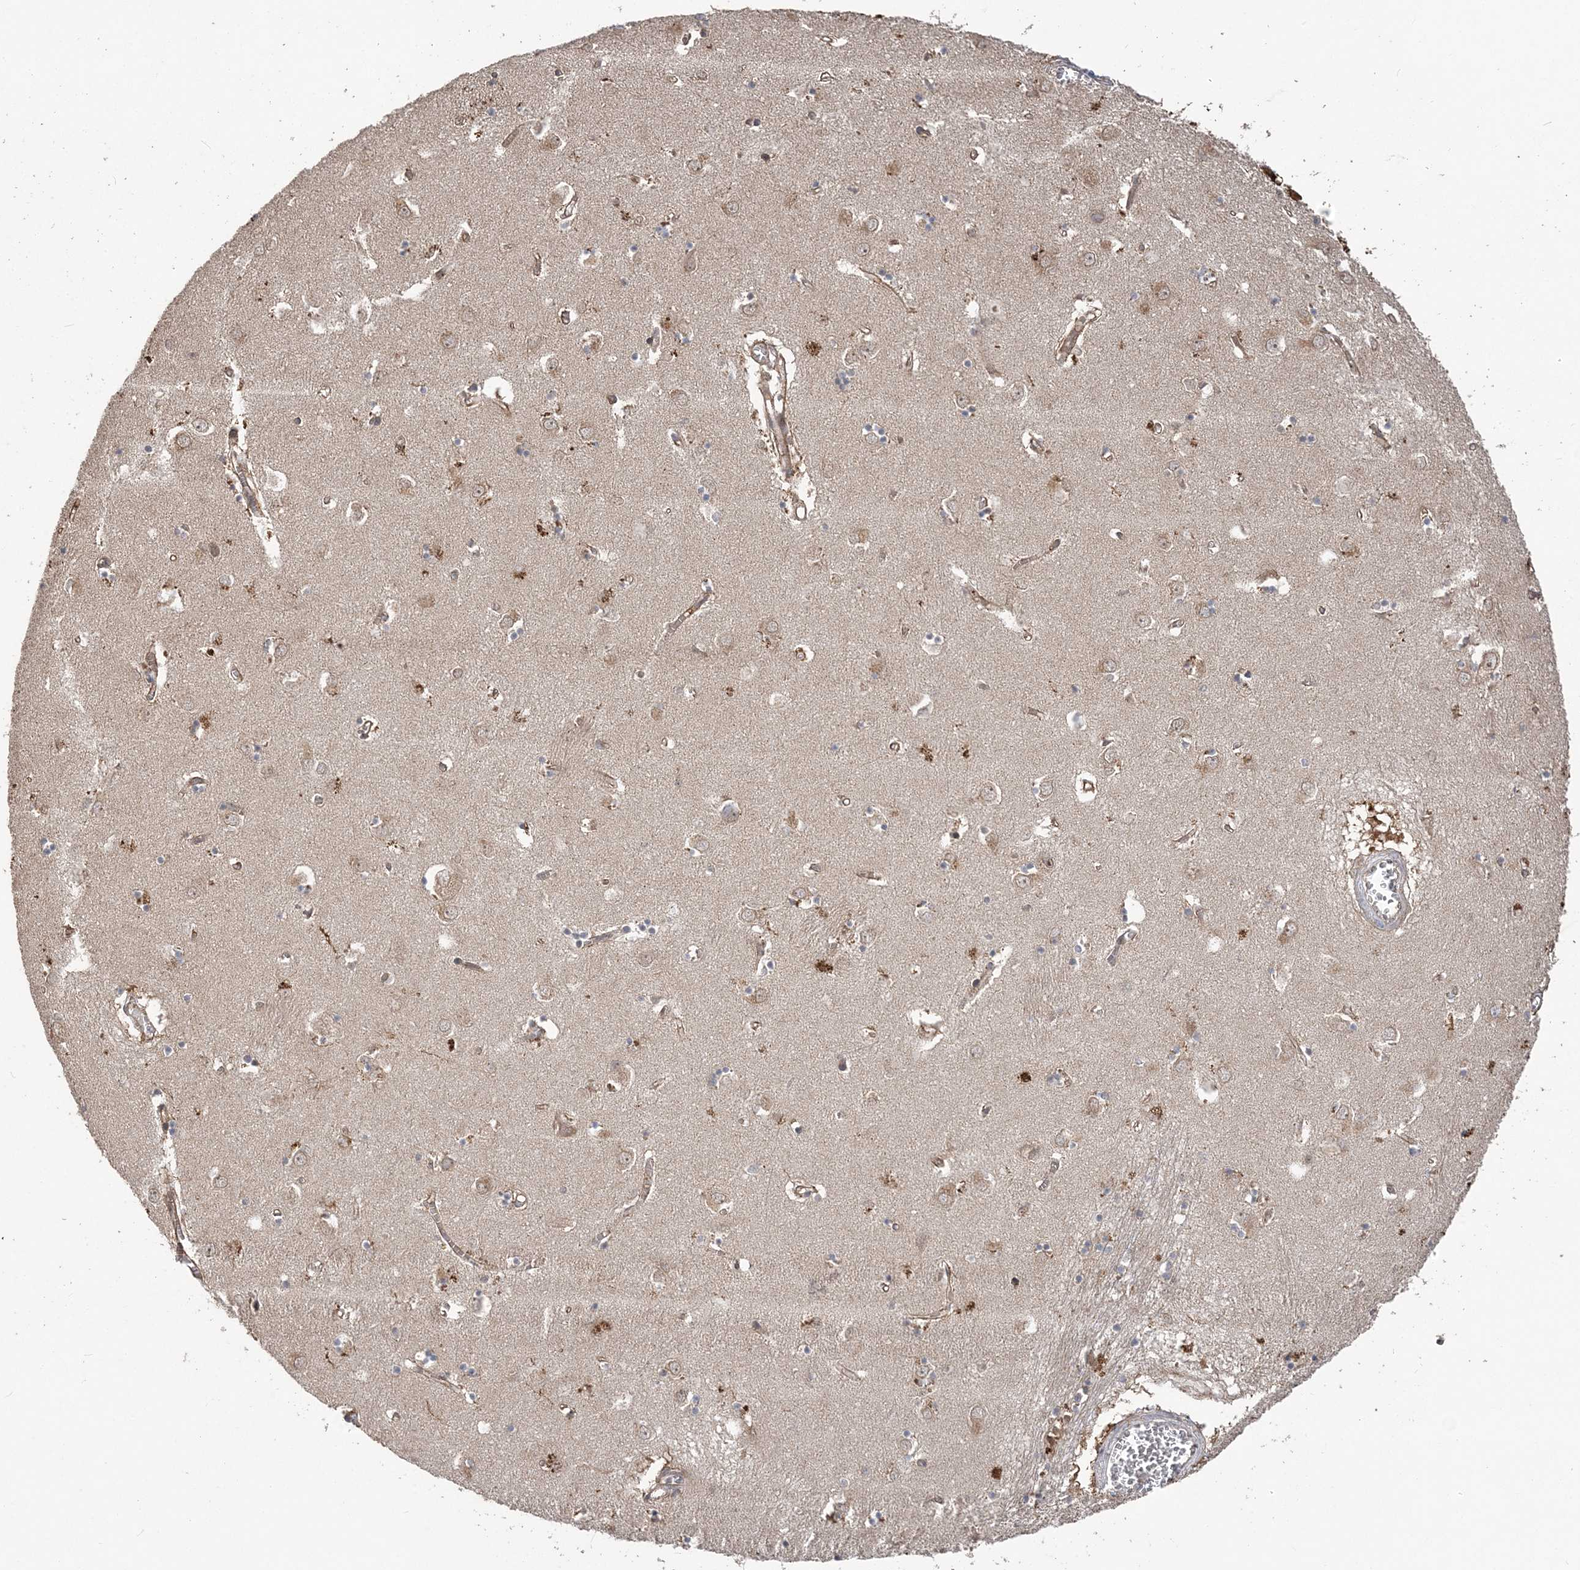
{"staining": {"intensity": "weak", "quantity": "<25%", "location": "cytoplasmic/membranous"}, "tissue": "caudate", "cell_type": "Glial cells", "image_type": "normal", "snomed": [{"axis": "morphology", "description": "Normal tissue, NOS"}, {"axis": "topography", "description": "Lateral ventricle wall"}], "caption": "High magnification brightfield microscopy of unremarkable caudate stained with DAB (3,3'-diaminobenzidine) (brown) and counterstained with hematoxylin (blue): glial cells show no significant expression. (IHC, brightfield microscopy, high magnification).", "gene": "HERPUD1", "patient": {"sex": "male", "age": 70}}